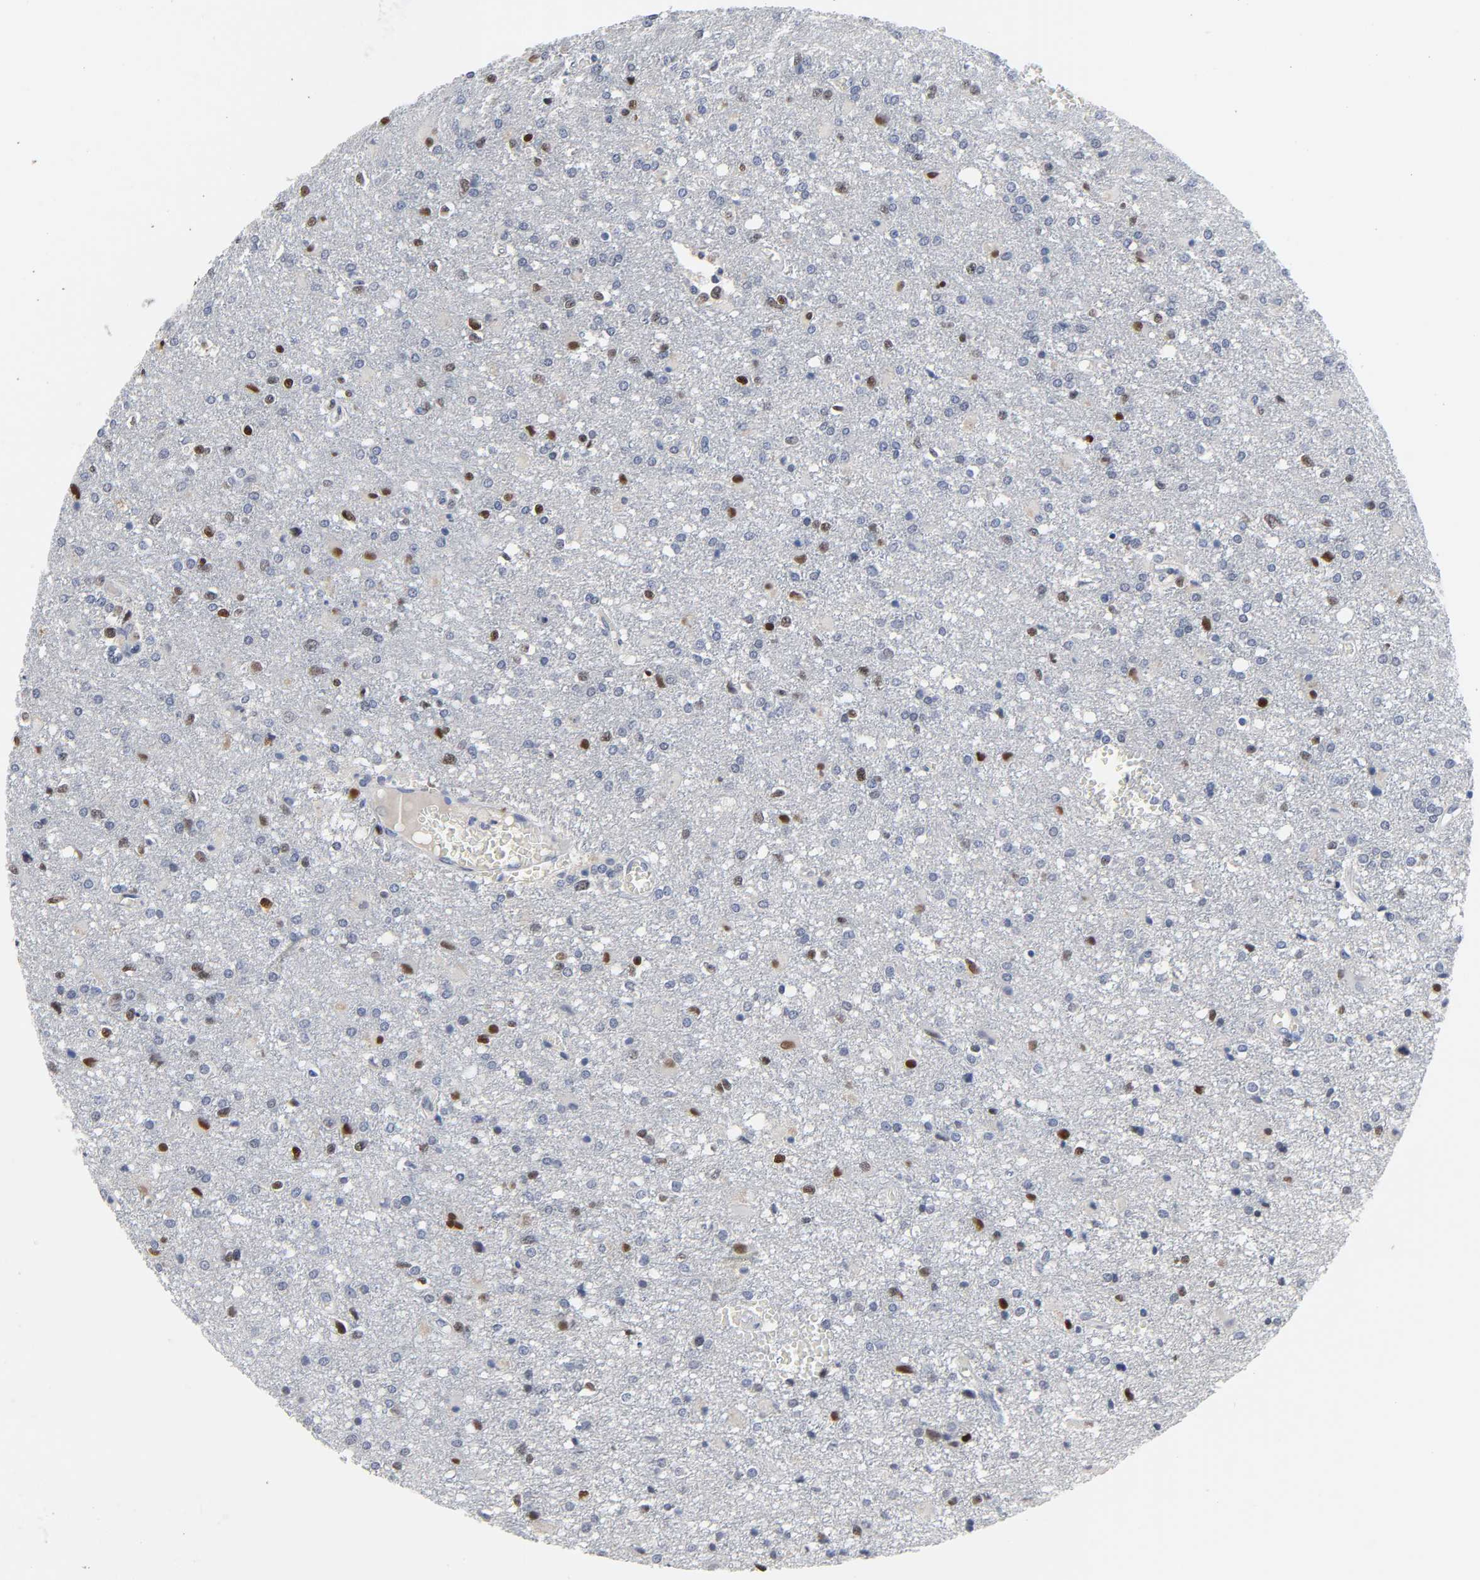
{"staining": {"intensity": "strong", "quantity": "25%-75%", "location": "nuclear"}, "tissue": "glioma", "cell_type": "Tumor cells", "image_type": "cancer", "snomed": [{"axis": "morphology", "description": "Glioma, malignant, High grade"}, {"axis": "topography", "description": "Cerebral cortex"}], "caption": "This is a micrograph of immunohistochemistry staining of glioma, which shows strong expression in the nuclear of tumor cells.", "gene": "SALL2", "patient": {"sex": "male", "age": 76}}